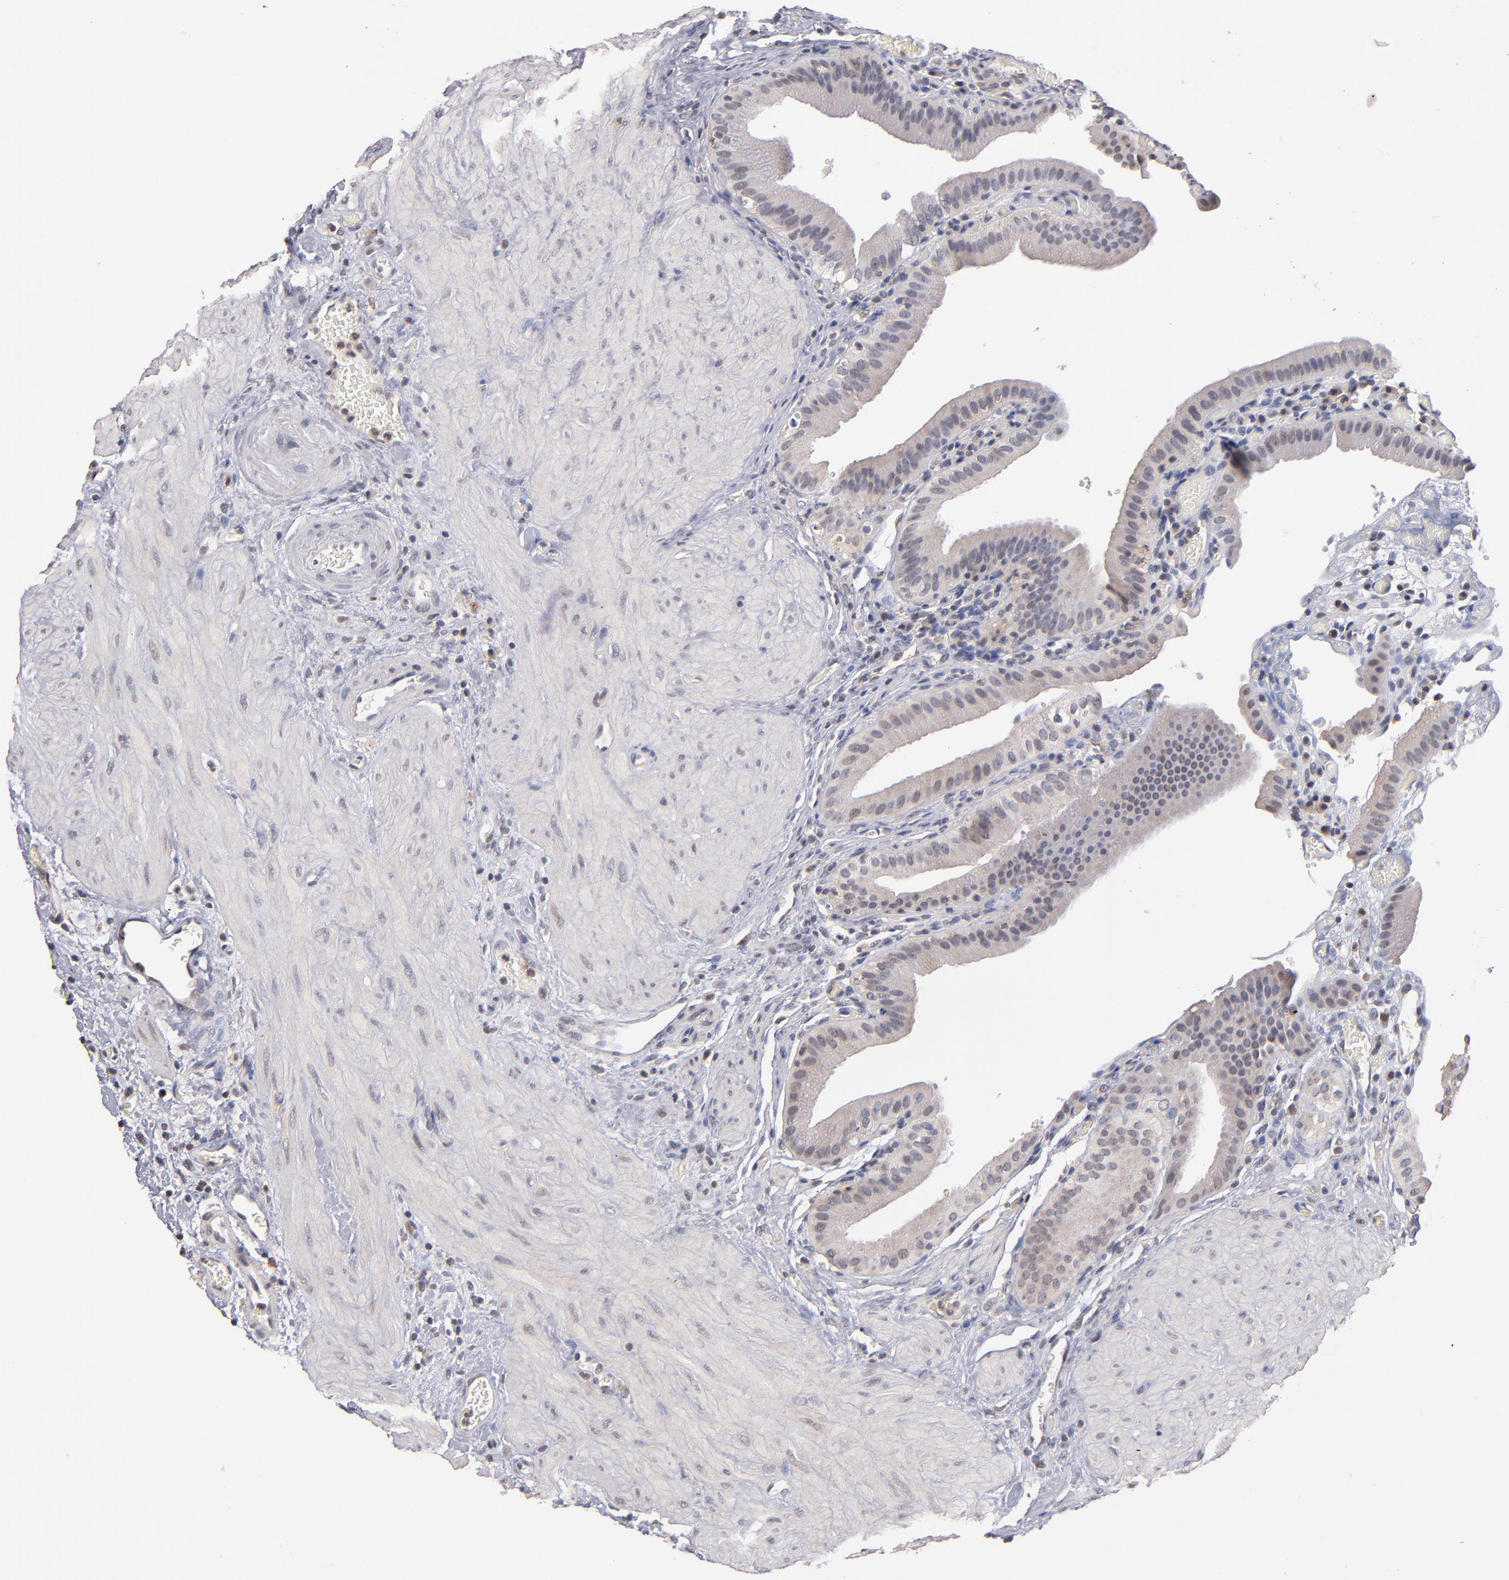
{"staining": {"intensity": "weak", "quantity": "25%-75%", "location": "cytoplasmic/membranous"}, "tissue": "gallbladder", "cell_type": "Glandular cells", "image_type": "normal", "snomed": [{"axis": "morphology", "description": "Normal tissue, NOS"}, {"axis": "topography", "description": "Gallbladder"}], "caption": "A brown stain highlights weak cytoplasmic/membranous expression of a protein in glandular cells of benign gallbladder.", "gene": "PSMD10", "patient": {"sex": "female", "age": 75}}